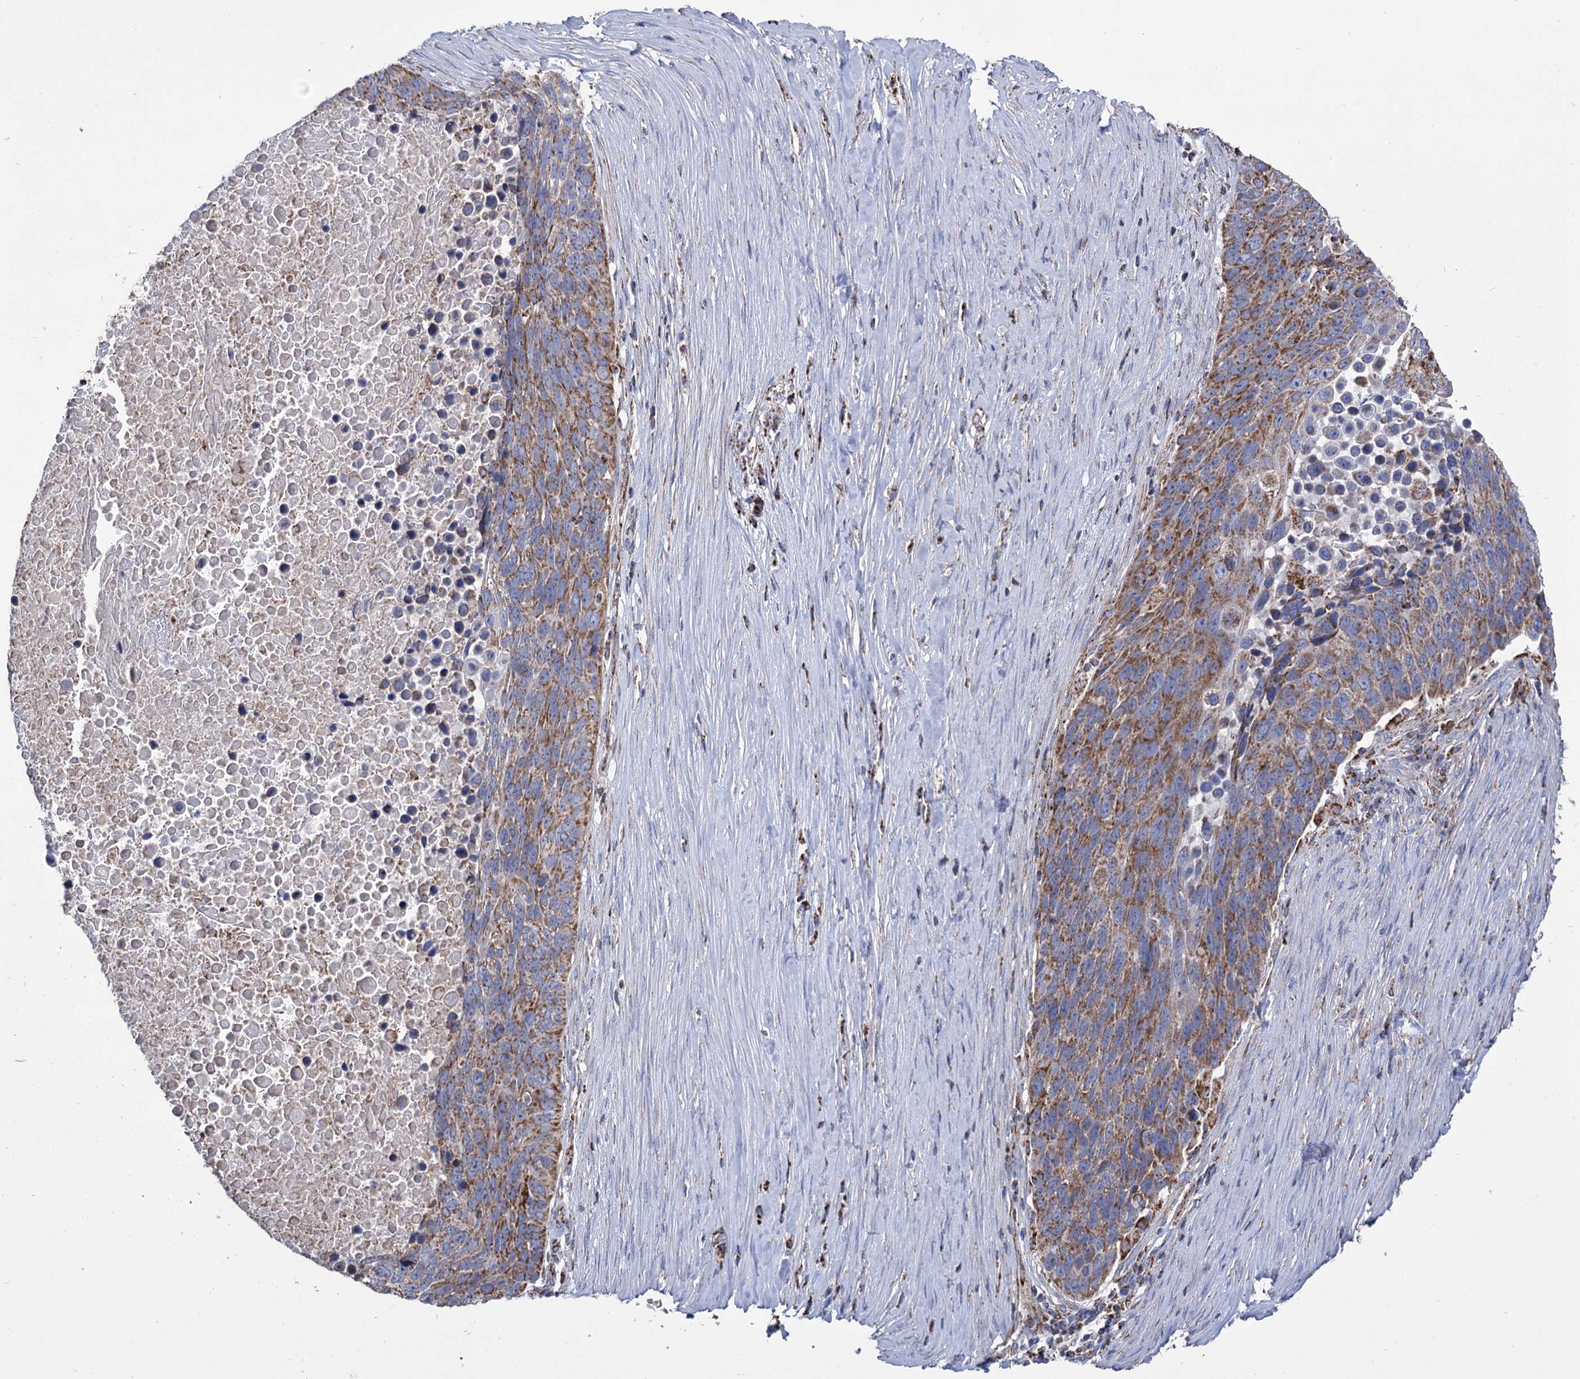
{"staining": {"intensity": "moderate", "quantity": ">75%", "location": "cytoplasmic/membranous"}, "tissue": "lung cancer", "cell_type": "Tumor cells", "image_type": "cancer", "snomed": [{"axis": "morphology", "description": "Normal tissue, NOS"}, {"axis": "morphology", "description": "Squamous cell carcinoma, NOS"}, {"axis": "topography", "description": "Lymph node"}, {"axis": "topography", "description": "Lung"}], "caption": "Lung cancer (squamous cell carcinoma) stained for a protein exhibits moderate cytoplasmic/membranous positivity in tumor cells.", "gene": "ABHD10", "patient": {"sex": "male", "age": 66}}